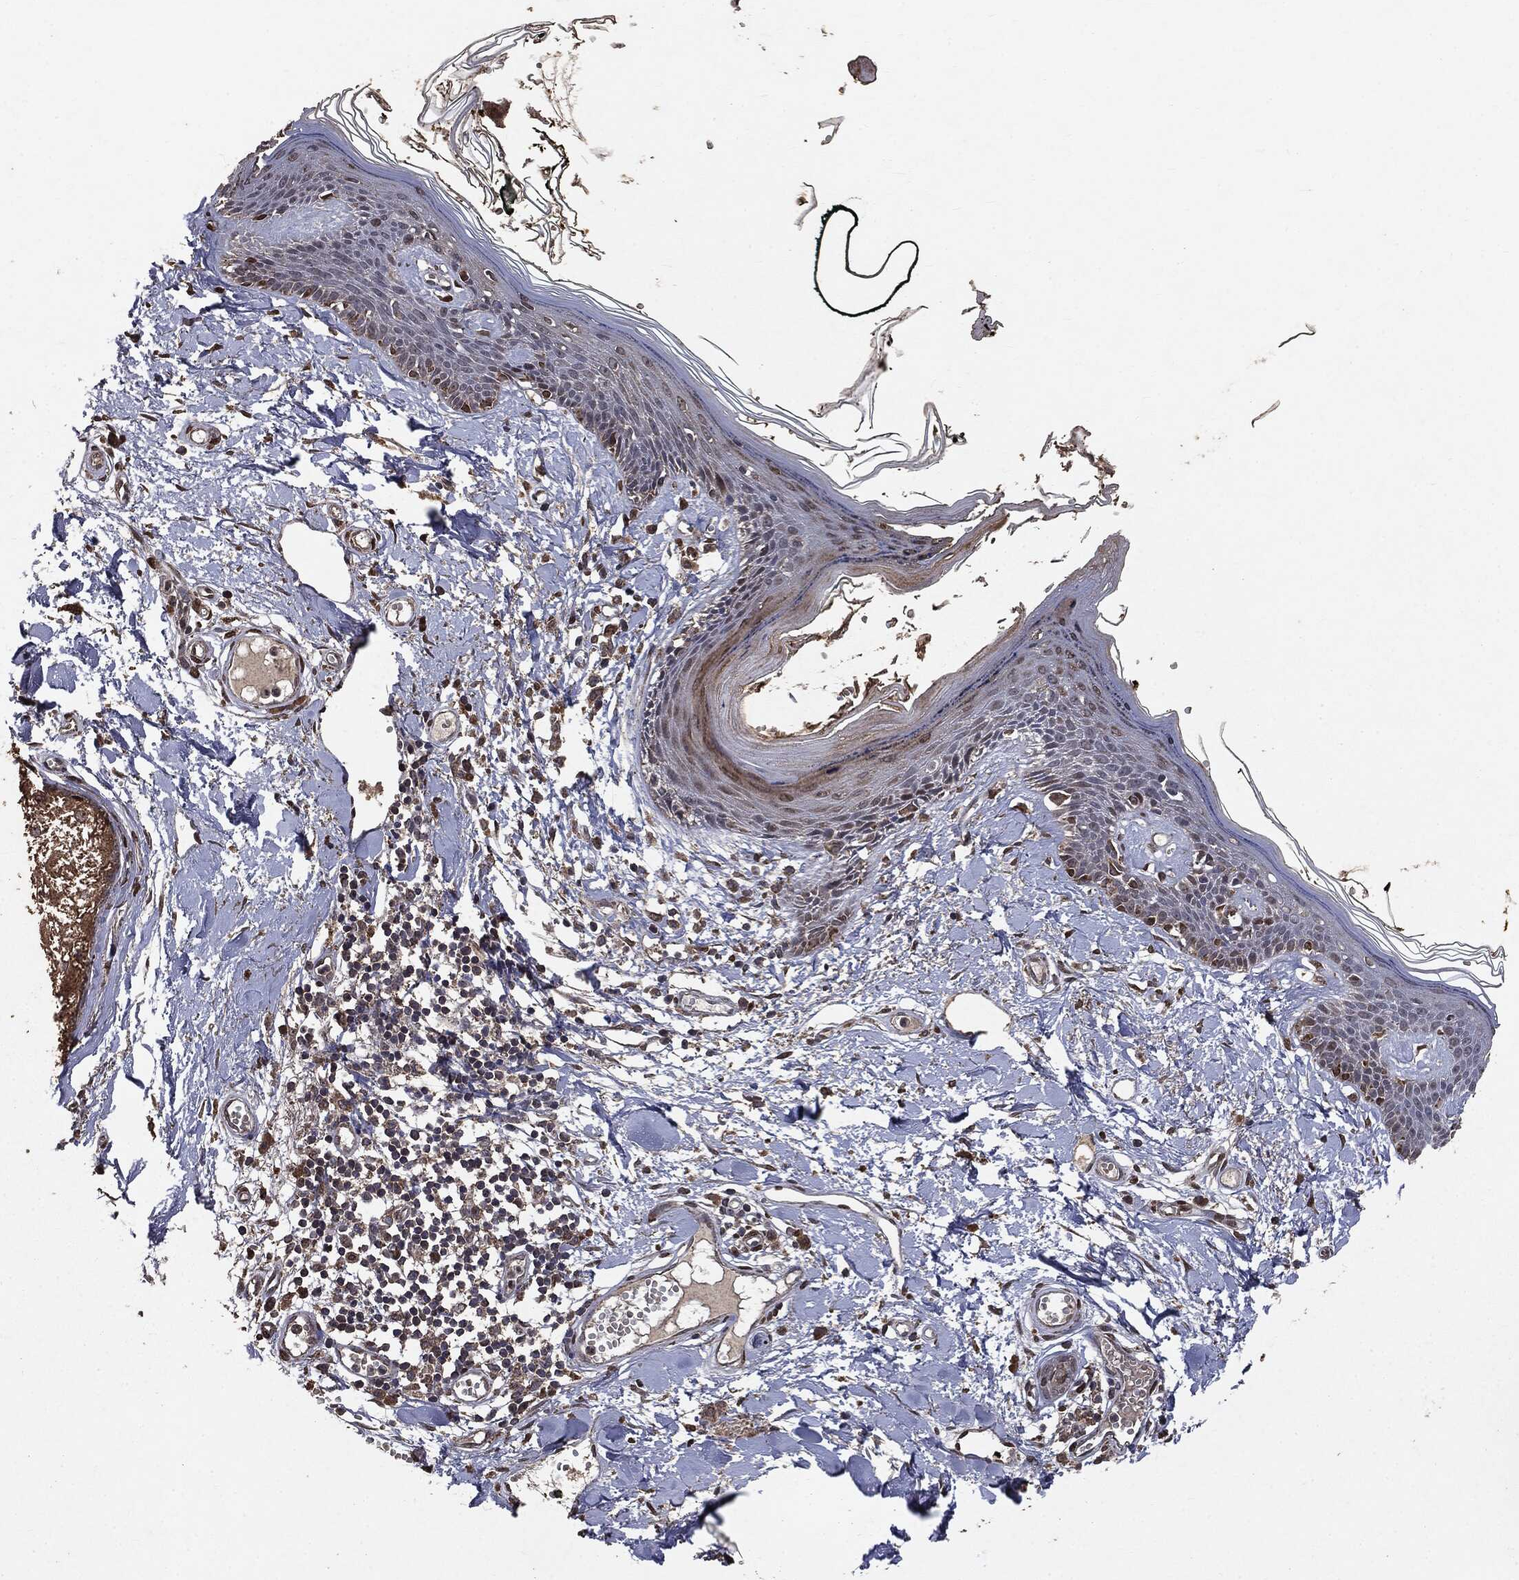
{"staining": {"intensity": "strong", "quantity": ">75%", "location": "nuclear"}, "tissue": "skin", "cell_type": "Fibroblasts", "image_type": "normal", "snomed": [{"axis": "morphology", "description": "Normal tissue, NOS"}, {"axis": "topography", "description": "Skin"}], "caption": "Human skin stained for a protein (brown) displays strong nuclear positive positivity in about >75% of fibroblasts.", "gene": "PPP6R2", "patient": {"sex": "male", "age": 76}}